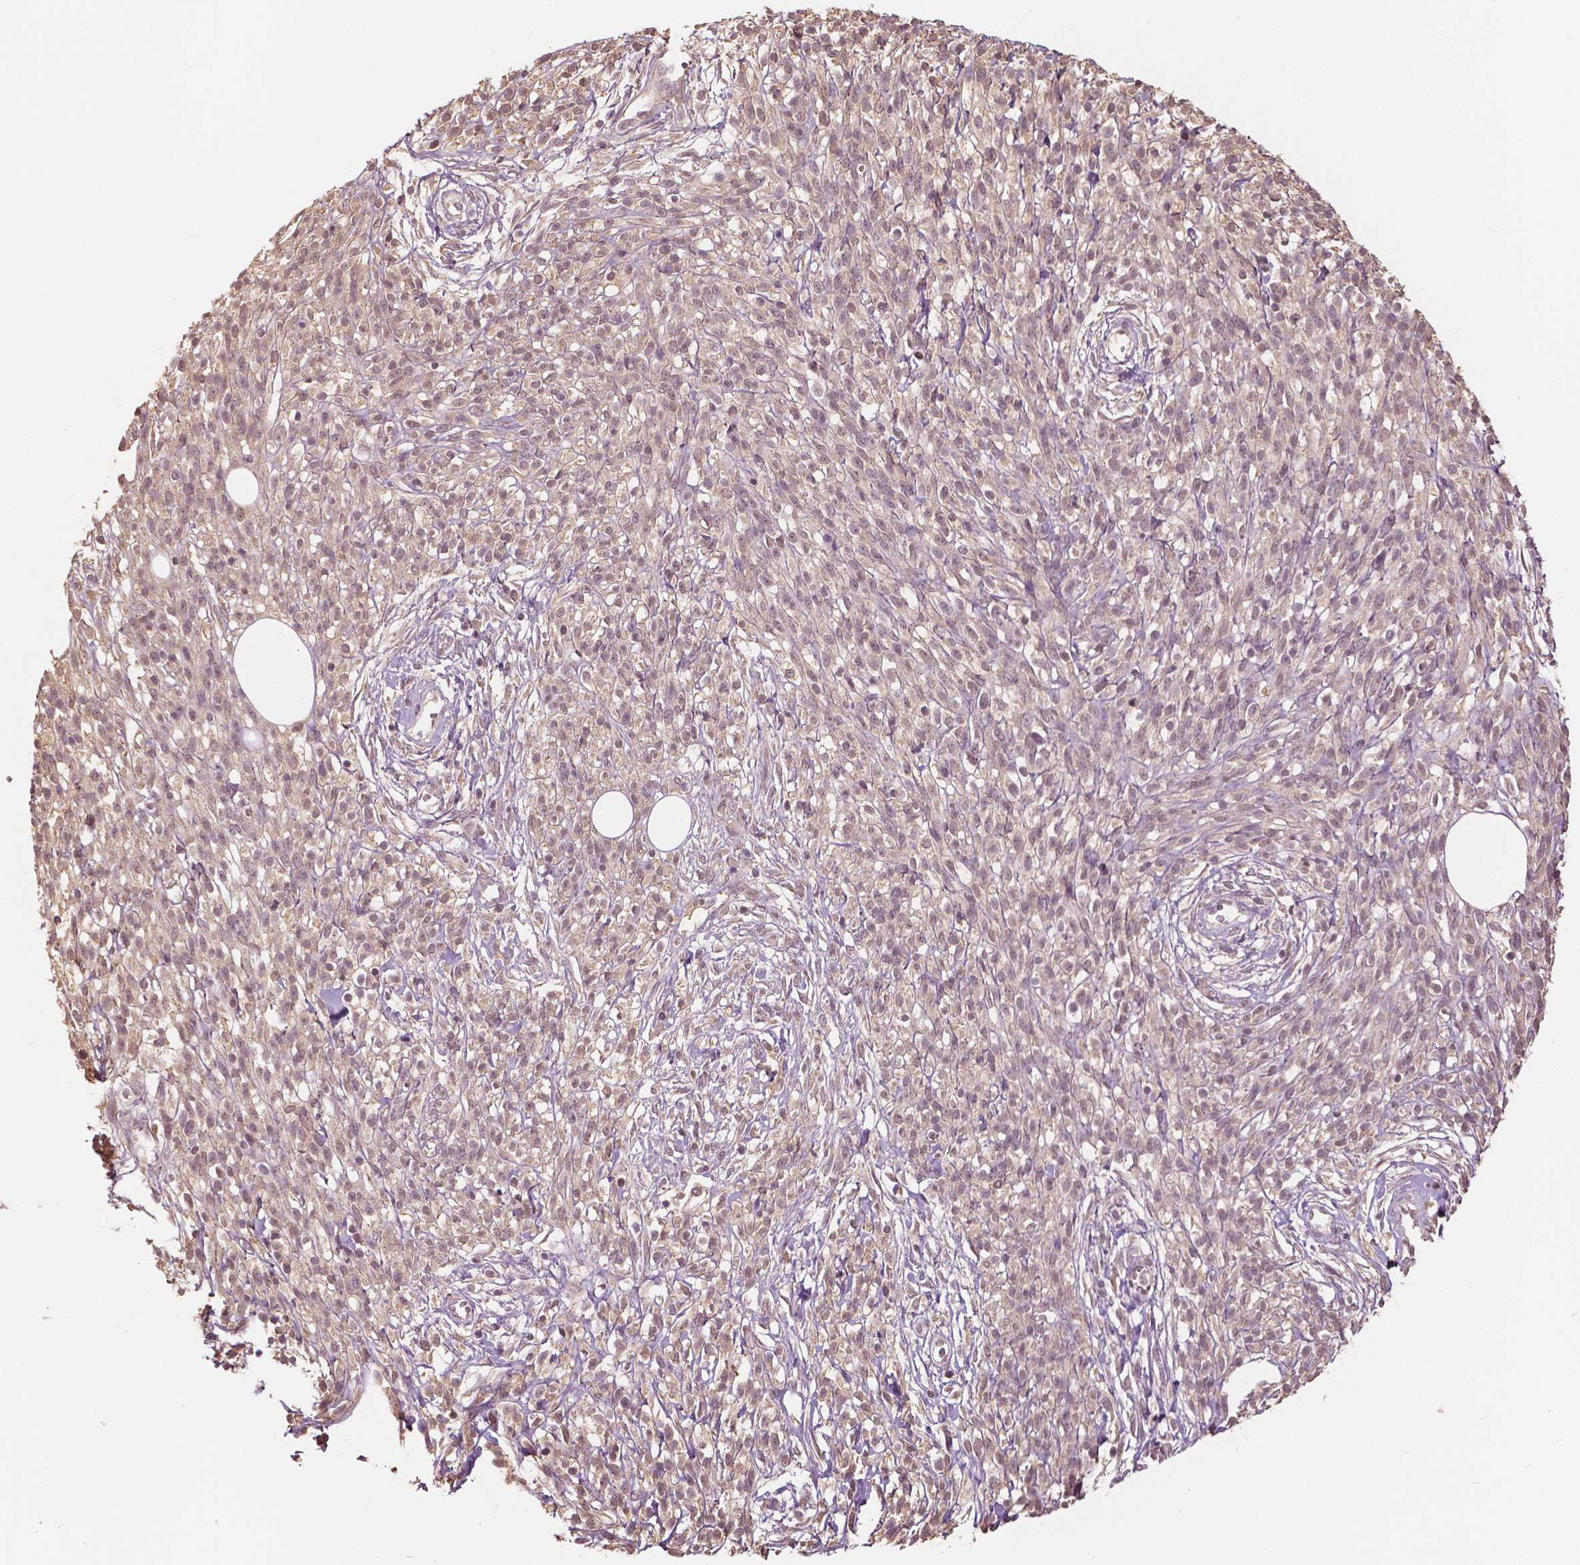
{"staining": {"intensity": "weak", "quantity": ">75%", "location": "nuclear"}, "tissue": "melanoma", "cell_type": "Tumor cells", "image_type": "cancer", "snomed": [{"axis": "morphology", "description": "Malignant melanoma, NOS"}, {"axis": "topography", "description": "Skin"}, {"axis": "topography", "description": "Skin of trunk"}], "caption": "This is a photomicrograph of IHC staining of melanoma, which shows weak staining in the nuclear of tumor cells.", "gene": "ANGPTL4", "patient": {"sex": "male", "age": 74}}